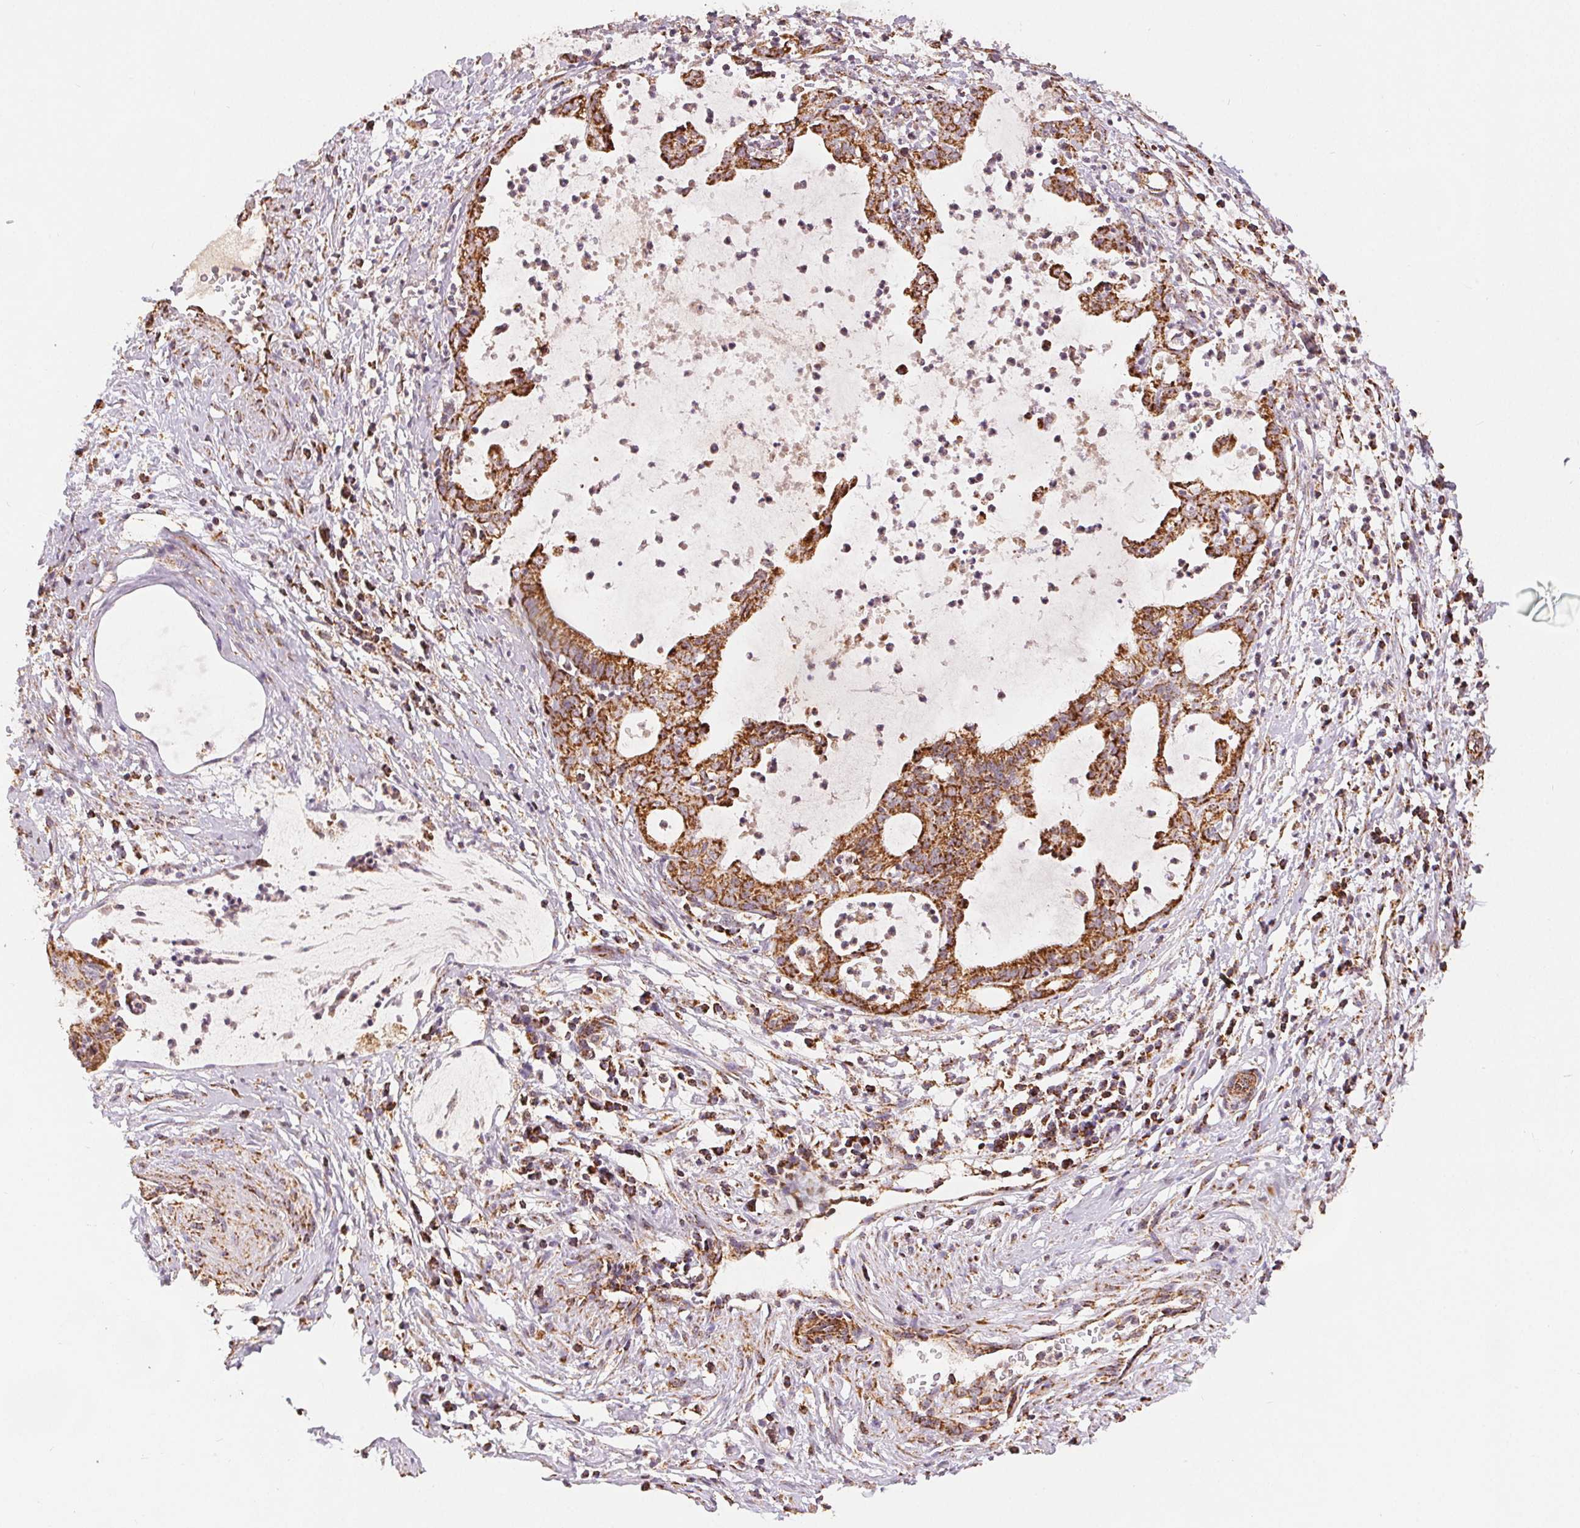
{"staining": {"intensity": "moderate", "quantity": ">75%", "location": "cytoplasmic/membranous"}, "tissue": "cervical cancer", "cell_type": "Tumor cells", "image_type": "cancer", "snomed": [{"axis": "morphology", "description": "Normal tissue, NOS"}, {"axis": "morphology", "description": "Adenocarcinoma, NOS"}, {"axis": "topography", "description": "Cervix"}], "caption": "Immunohistochemical staining of cervical cancer (adenocarcinoma) demonstrates medium levels of moderate cytoplasmic/membranous protein staining in about >75% of tumor cells. The staining was performed using DAB to visualize the protein expression in brown, while the nuclei were stained in blue with hematoxylin (Magnification: 20x).", "gene": "SDHB", "patient": {"sex": "female", "age": 38}}